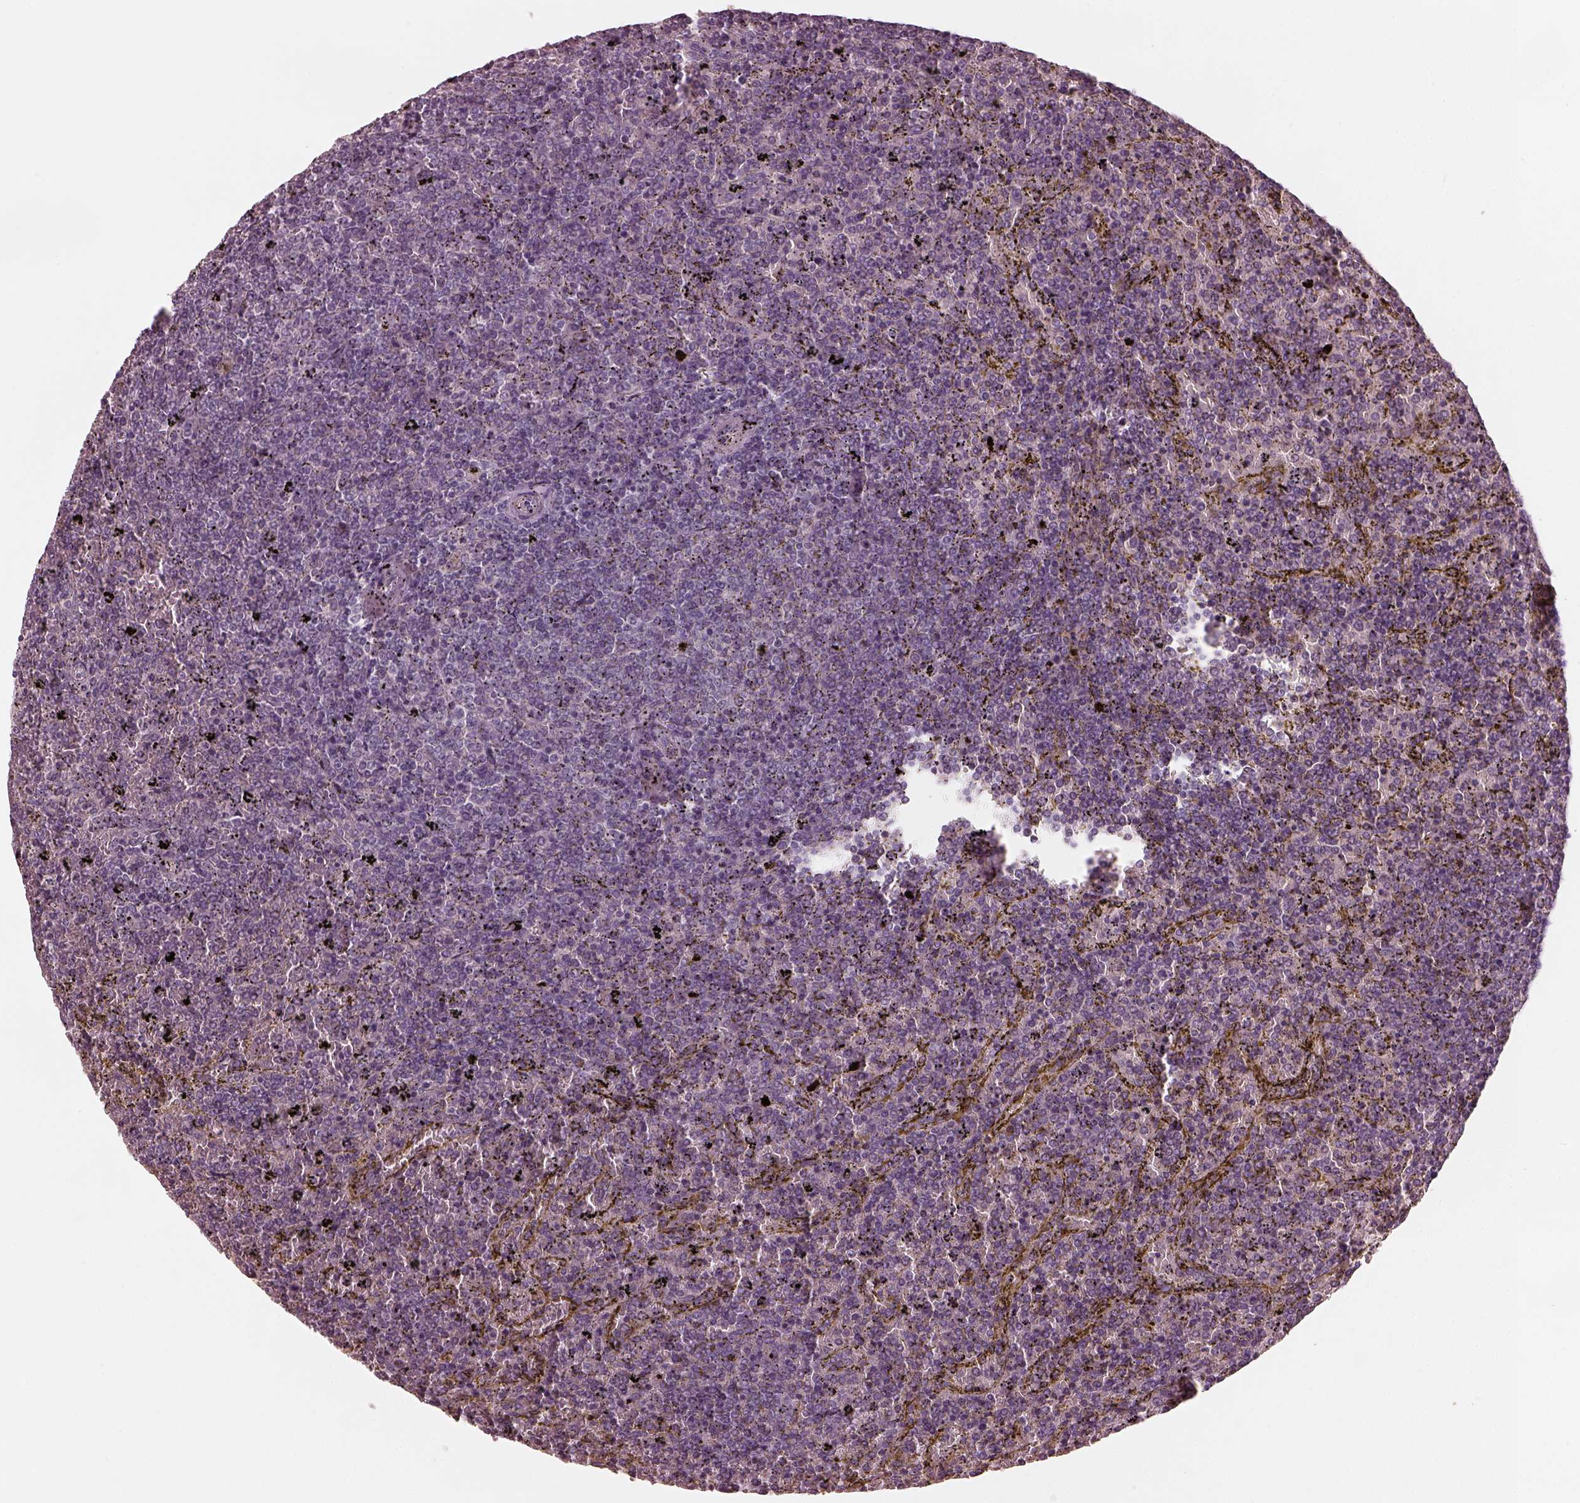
{"staining": {"intensity": "negative", "quantity": "none", "location": "none"}, "tissue": "lymphoma", "cell_type": "Tumor cells", "image_type": "cancer", "snomed": [{"axis": "morphology", "description": "Malignant lymphoma, non-Hodgkin's type, Low grade"}, {"axis": "topography", "description": "Spleen"}], "caption": "High magnification brightfield microscopy of malignant lymphoma, non-Hodgkin's type (low-grade) stained with DAB (3,3'-diaminobenzidine) (brown) and counterstained with hematoxylin (blue): tumor cells show no significant staining.", "gene": "MIA", "patient": {"sex": "female", "age": 77}}